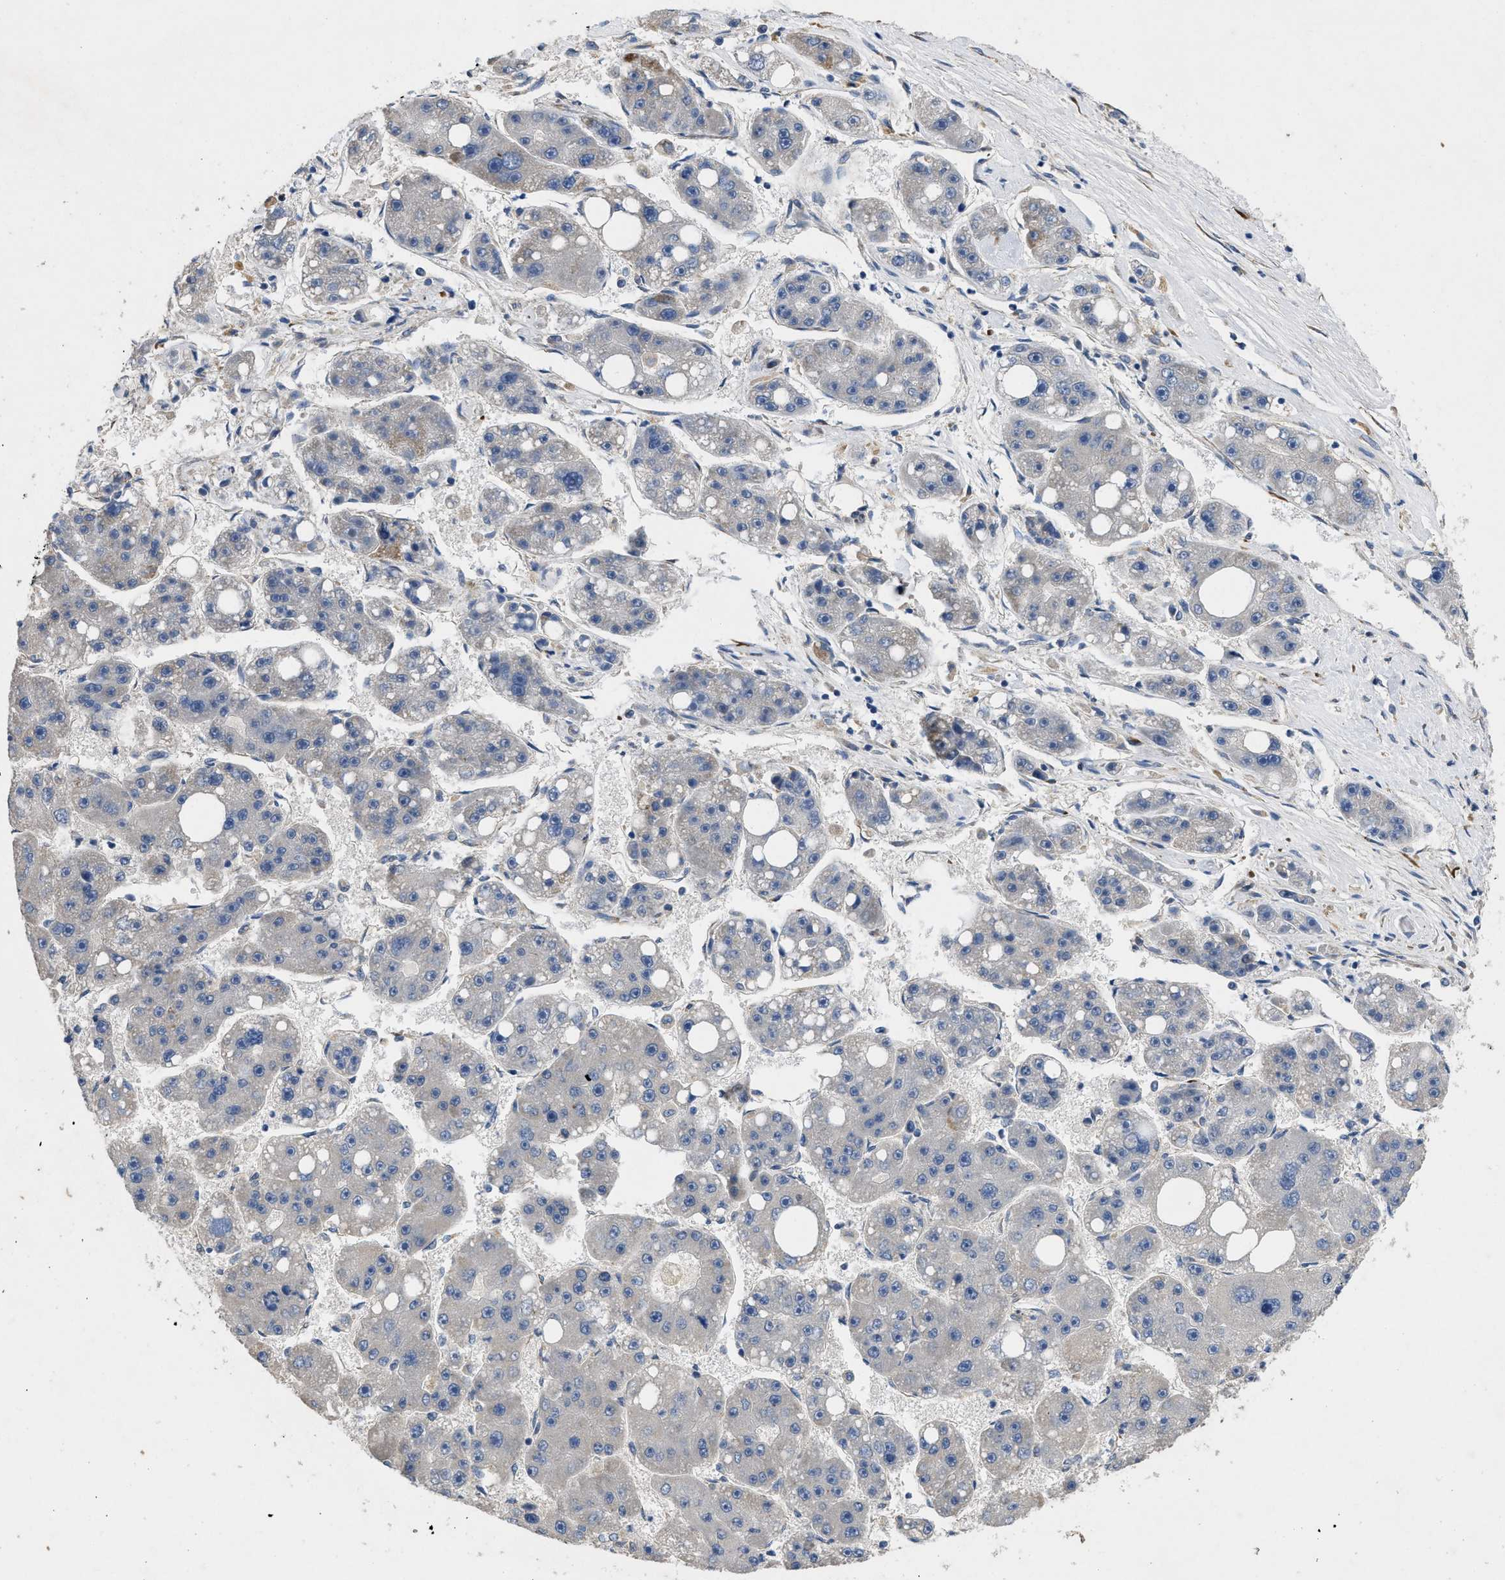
{"staining": {"intensity": "negative", "quantity": "none", "location": "none"}, "tissue": "liver cancer", "cell_type": "Tumor cells", "image_type": "cancer", "snomed": [{"axis": "morphology", "description": "Carcinoma, Hepatocellular, NOS"}, {"axis": "topography", "description": "Liver"}], "caption": "Image shows no significant protein expression in tumor cells of liver cancer.", "gene": "HSPA12B", "patient": {"sex": "female", "age": 61}}